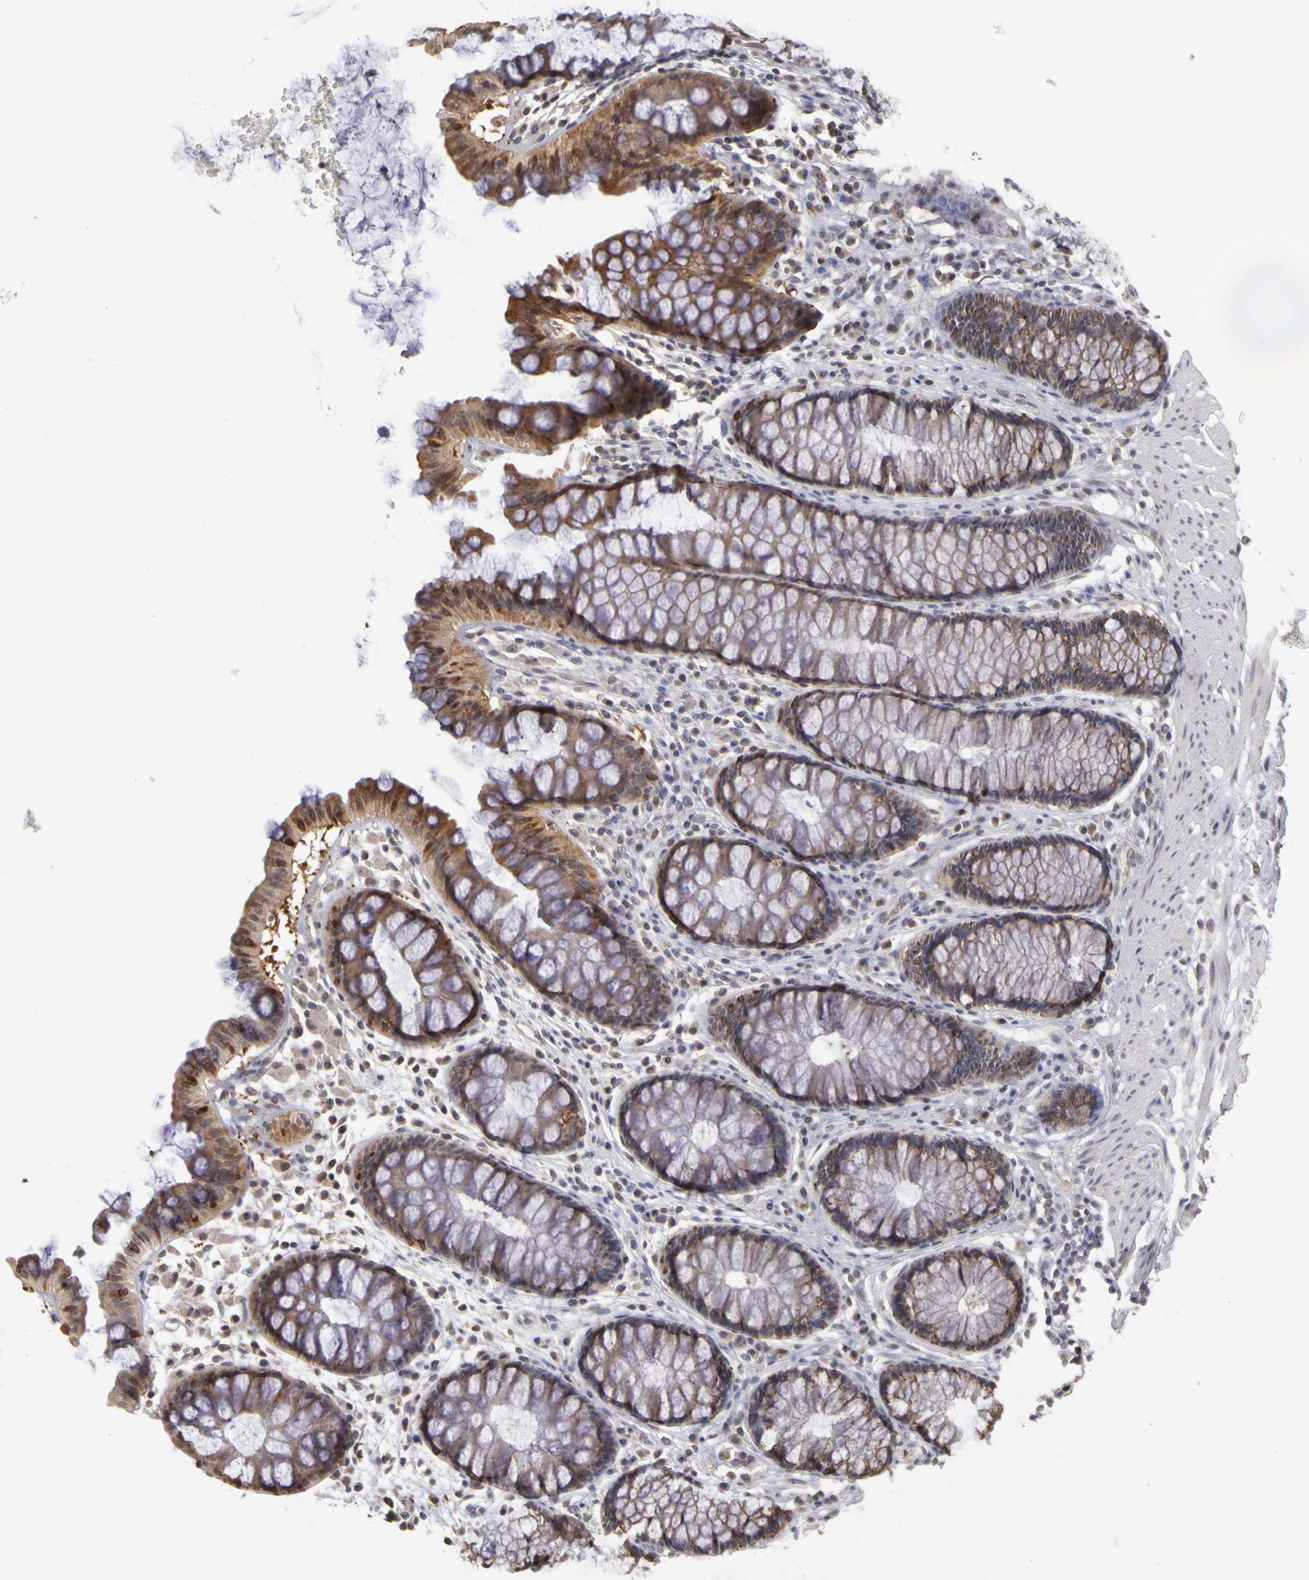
{"staining": {"intensity": "moderate", "quantity": "25%-75%", "location": "cytoplasmic/membranous"}, "tissue": "rectum", "cell_type": "Glandular cells", "image_type": "normal", "snomed": [{"axis": "morphology", "description": "Normal tissue, NOS"}, {"axis": "topography", "description": "Rectum"}], "caption": "A brown stain labels moderate cytoplasmic/membranous staining of a protein in glandular cells of normal human rectum. The protein is shown in brown color, while the nuclei are stained blue.", "gene": "FRMD7", "patient": {"sex": "male", "age": 77}}